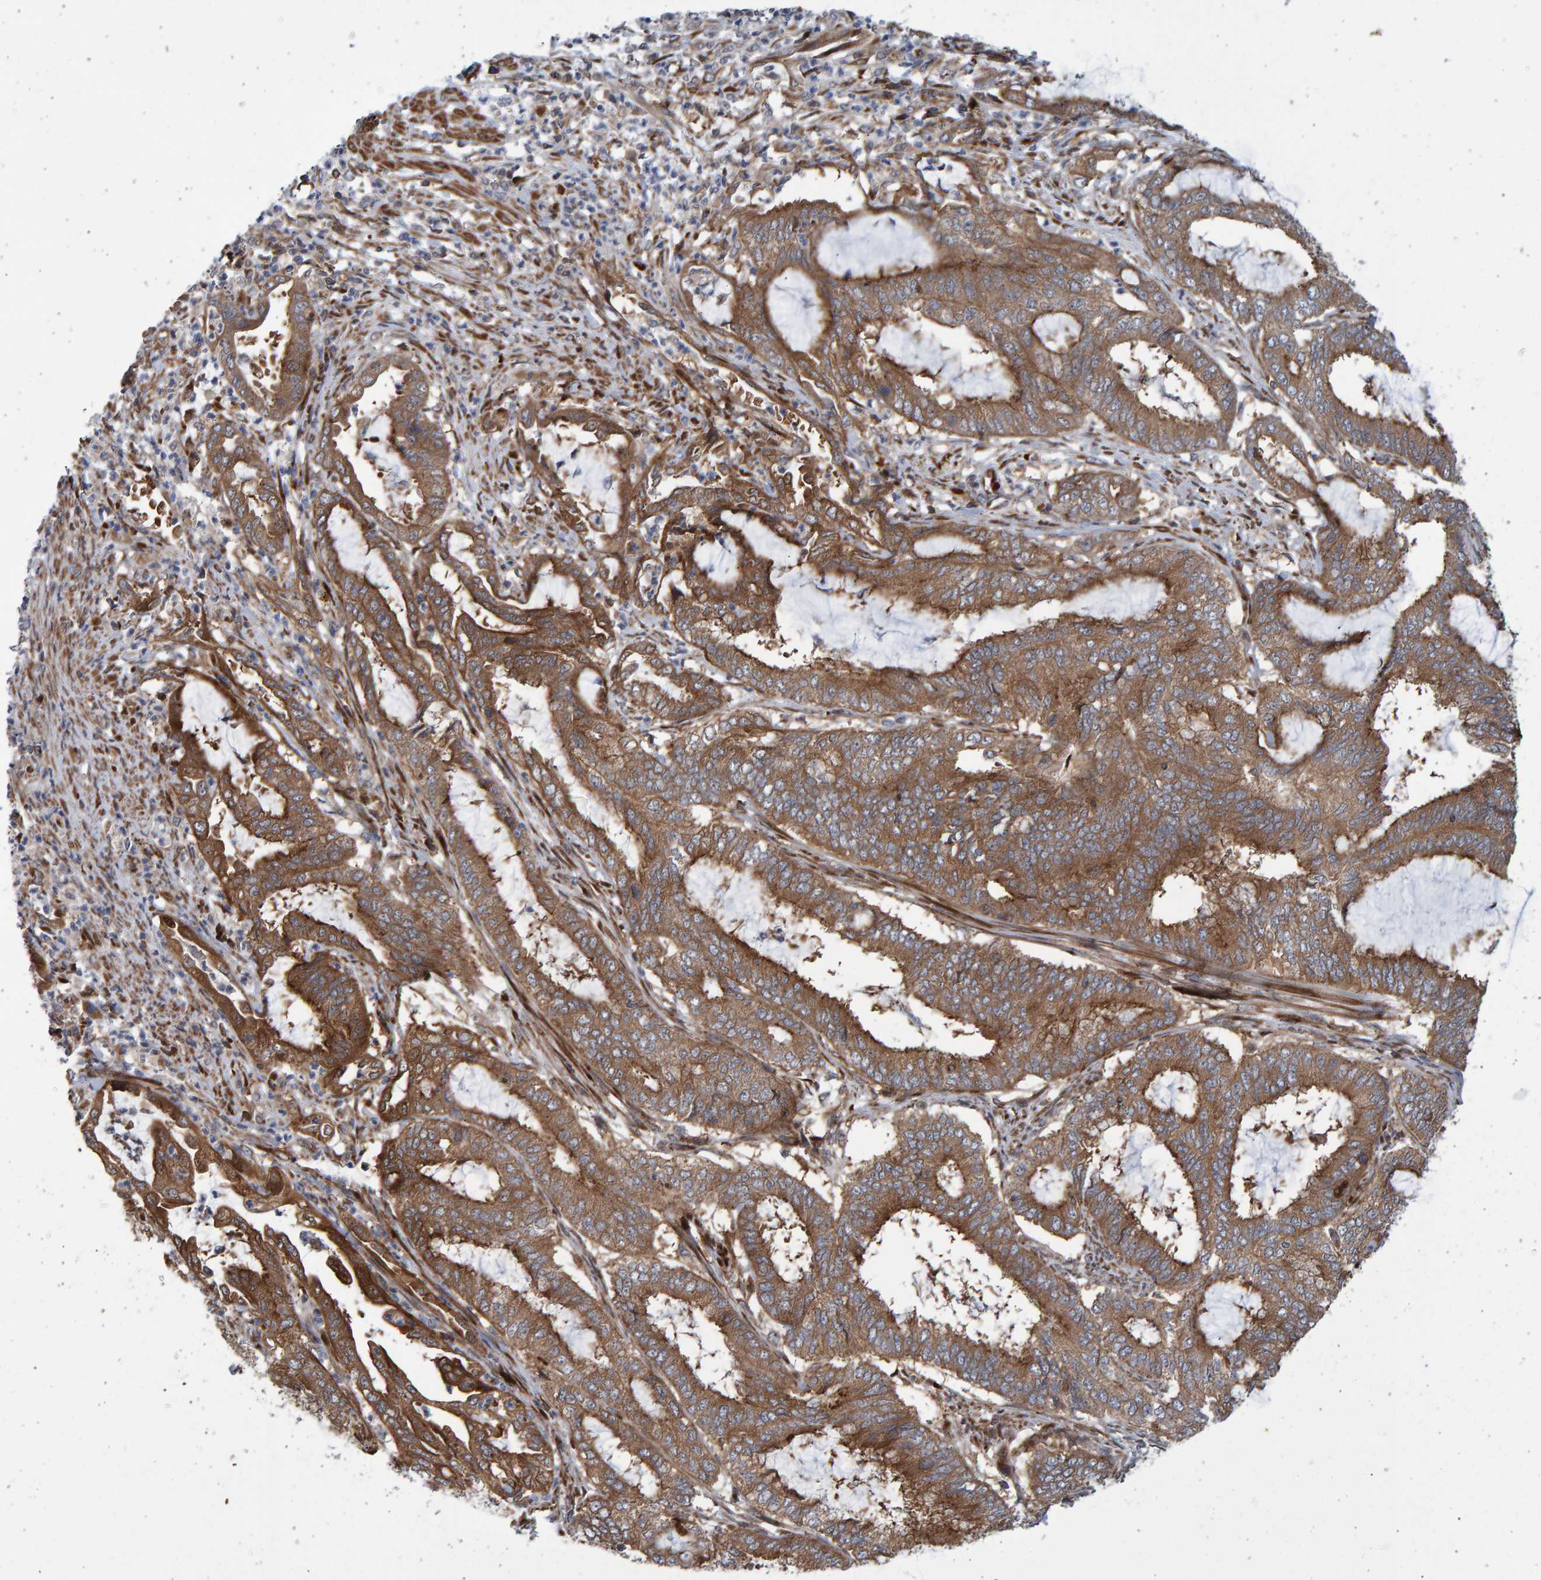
{"staining": {"intensity": "moderate", "quantity": ">75%", "location": "cytoplasmic/membranous"}, "tissue": "endometrial cancer", "cell_type": "Tumor cells", "image_type": "cancer", "snomed": [{"axis": "morphology", "description": "Adenocarcinoma, NOS"}, {"axis": "topography", "description": "Endometrium"}], "caption": "Moderate cytoplasmic/membranous positivity is present in about >75% of tumor cells in endometrial cancer (adenocarcinoma).", "gene": "LRBA", "patient": {"sex": "female", "age": 51}}